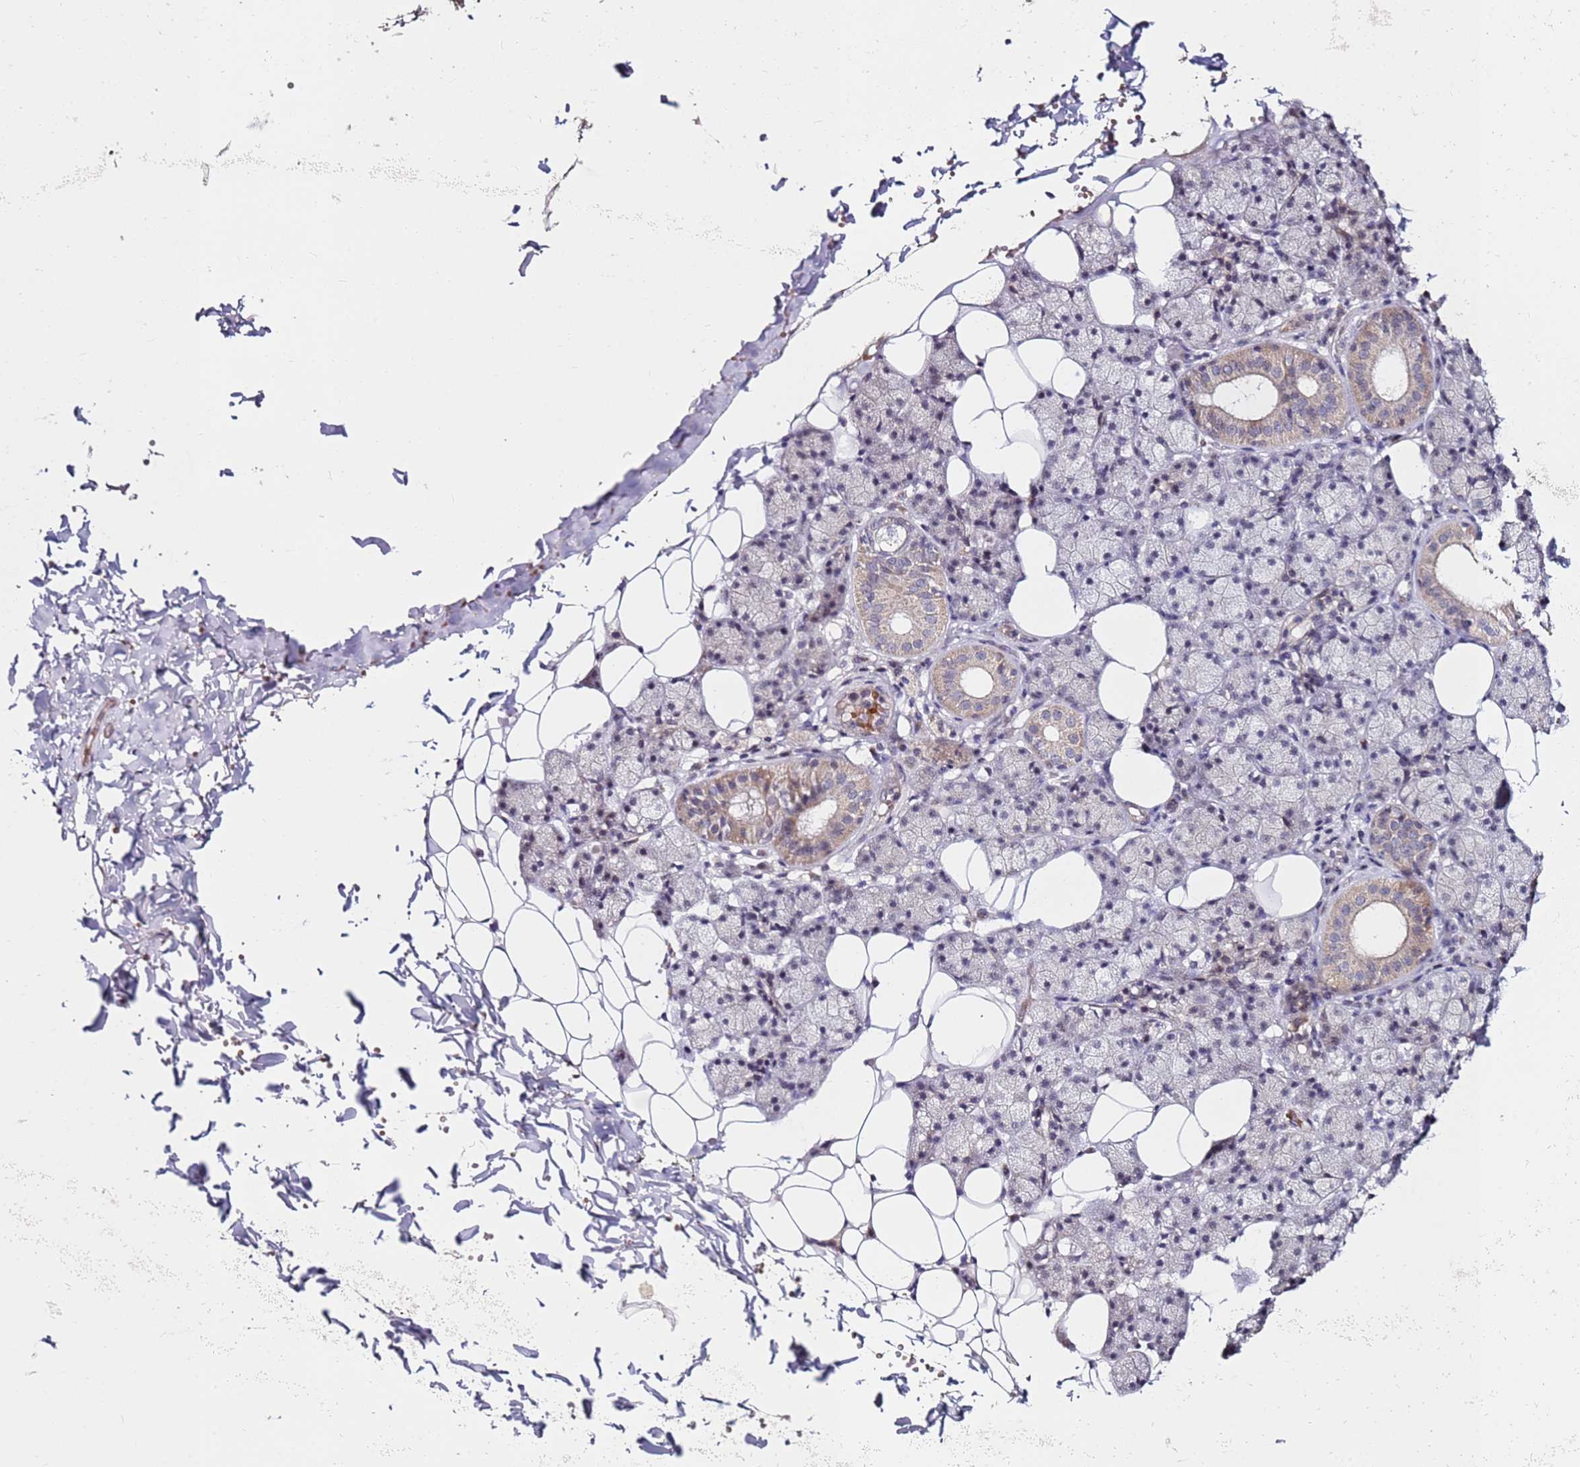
{"staining": {"intensity": "weak", "quantity": "<25%", "location": "cytoplasmic/membranous"}, "tissue": "salivary gland", "cell_type": "Glandular cells", "image_type": "normal", "snomed": [{"axis": "morphology", "description": "Normal tissue, NOS"}, {"axis": "topography", "description": "Salivary gland"}], "caption": "The immunohistochemistry histopathology image has no significant staining in glandular cells of salivary gland.", "gene": "RARS2", "patient": {"sex": "female", "age": 33}}